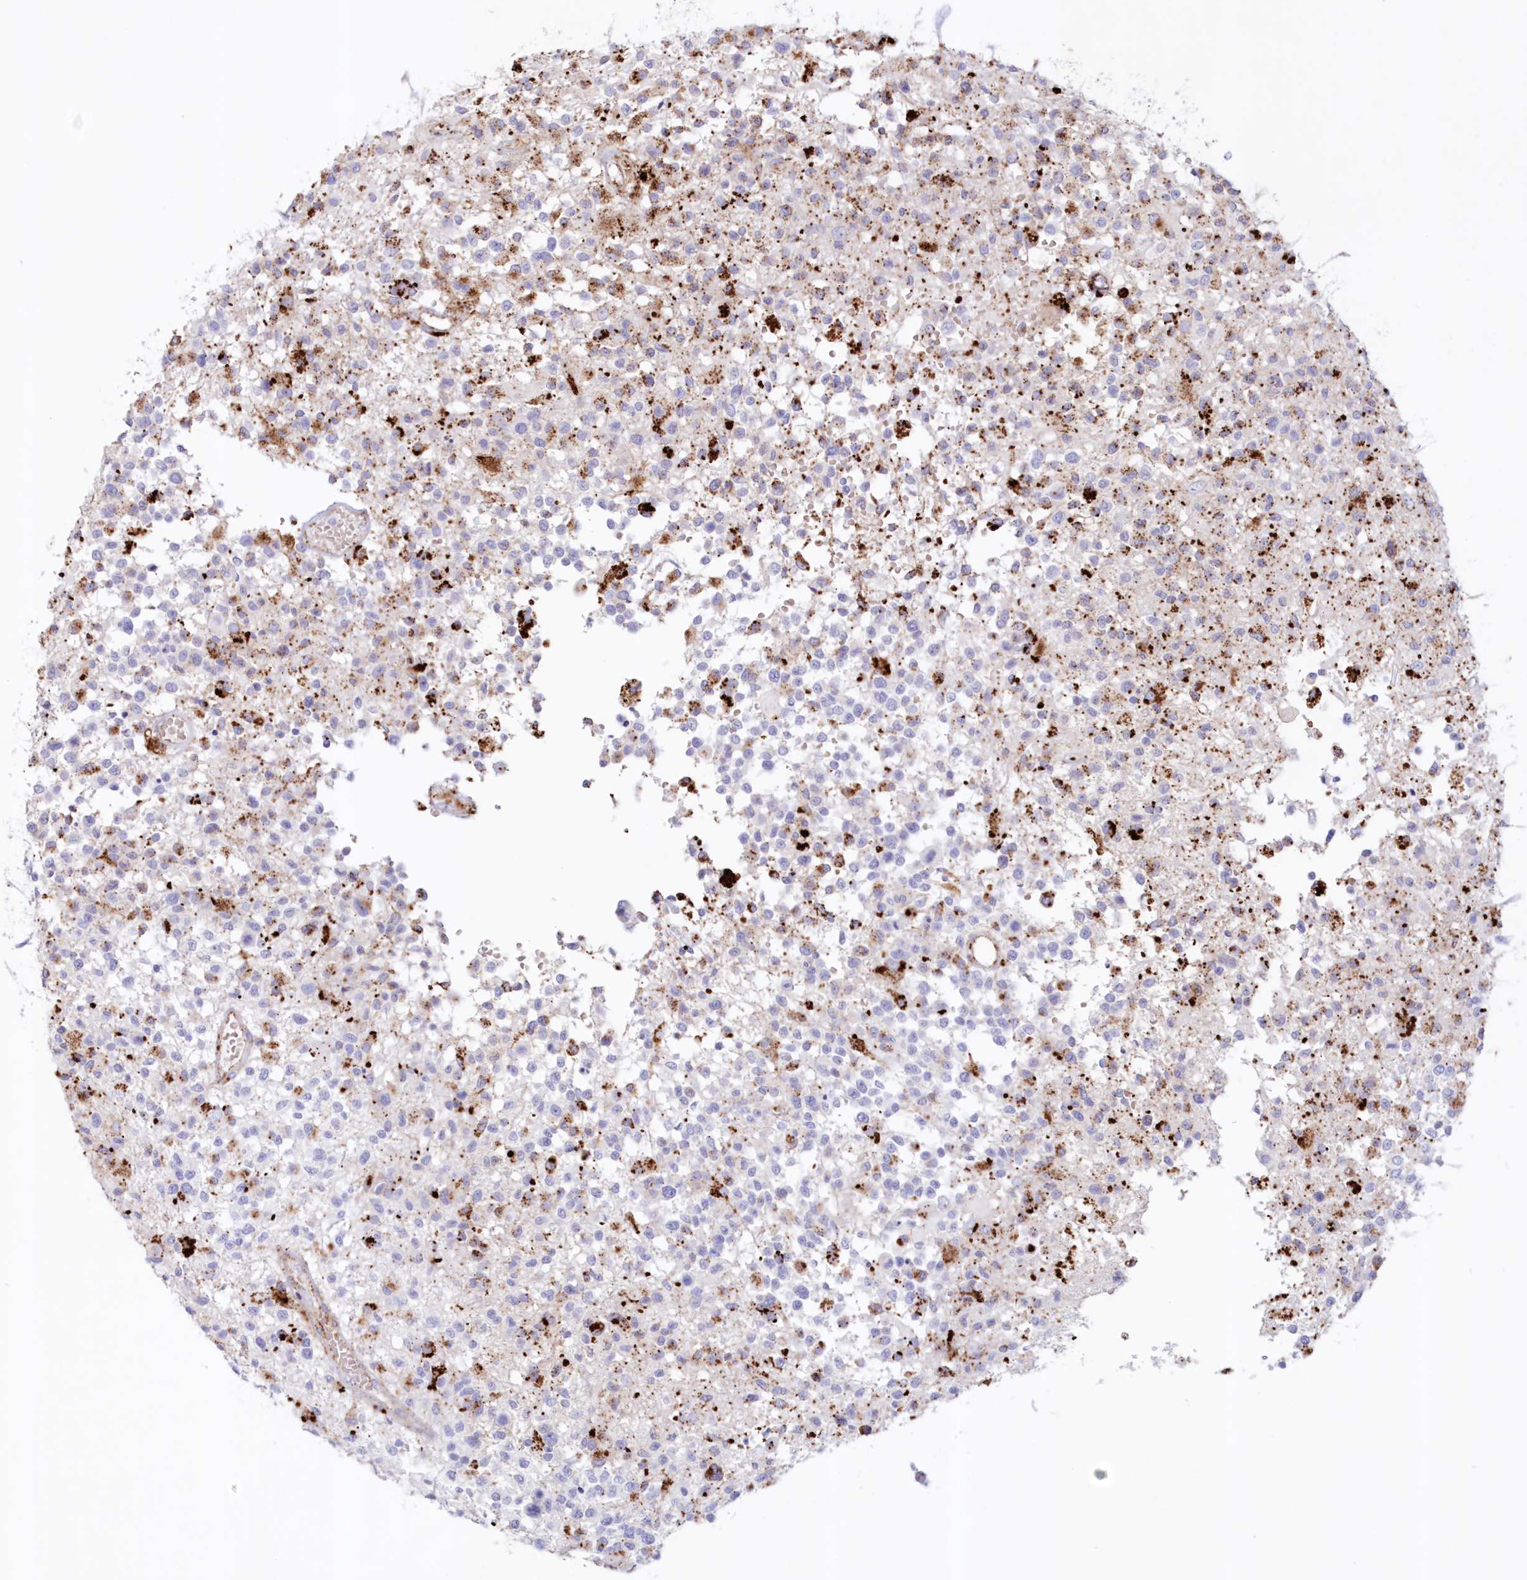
{"staining": {"intensity": "moderate", "quantity": "<25%", "location": "cytoplasmic/membranous"}, "tissue": "glioma", "cell_type": "Tumor cells", "image_type": "cancer", "snomed": [{"axis": "morphology", "description": "Glioma, malignant, High grade"}, {"axis": "morphology", "description": "Glioblastoma, NOS"}, {"axis": "topography", "description": "Brain"}], "caption": "High-power microscopy captured an immunohistochemistry (IHC) image of malignant high-grade glioma, revealing moderate cytoplasmic/membranous expression in approximately <25% of tumor cells.", "gene": "TPP1", "patient": {"sex": "male", "age": 60}}